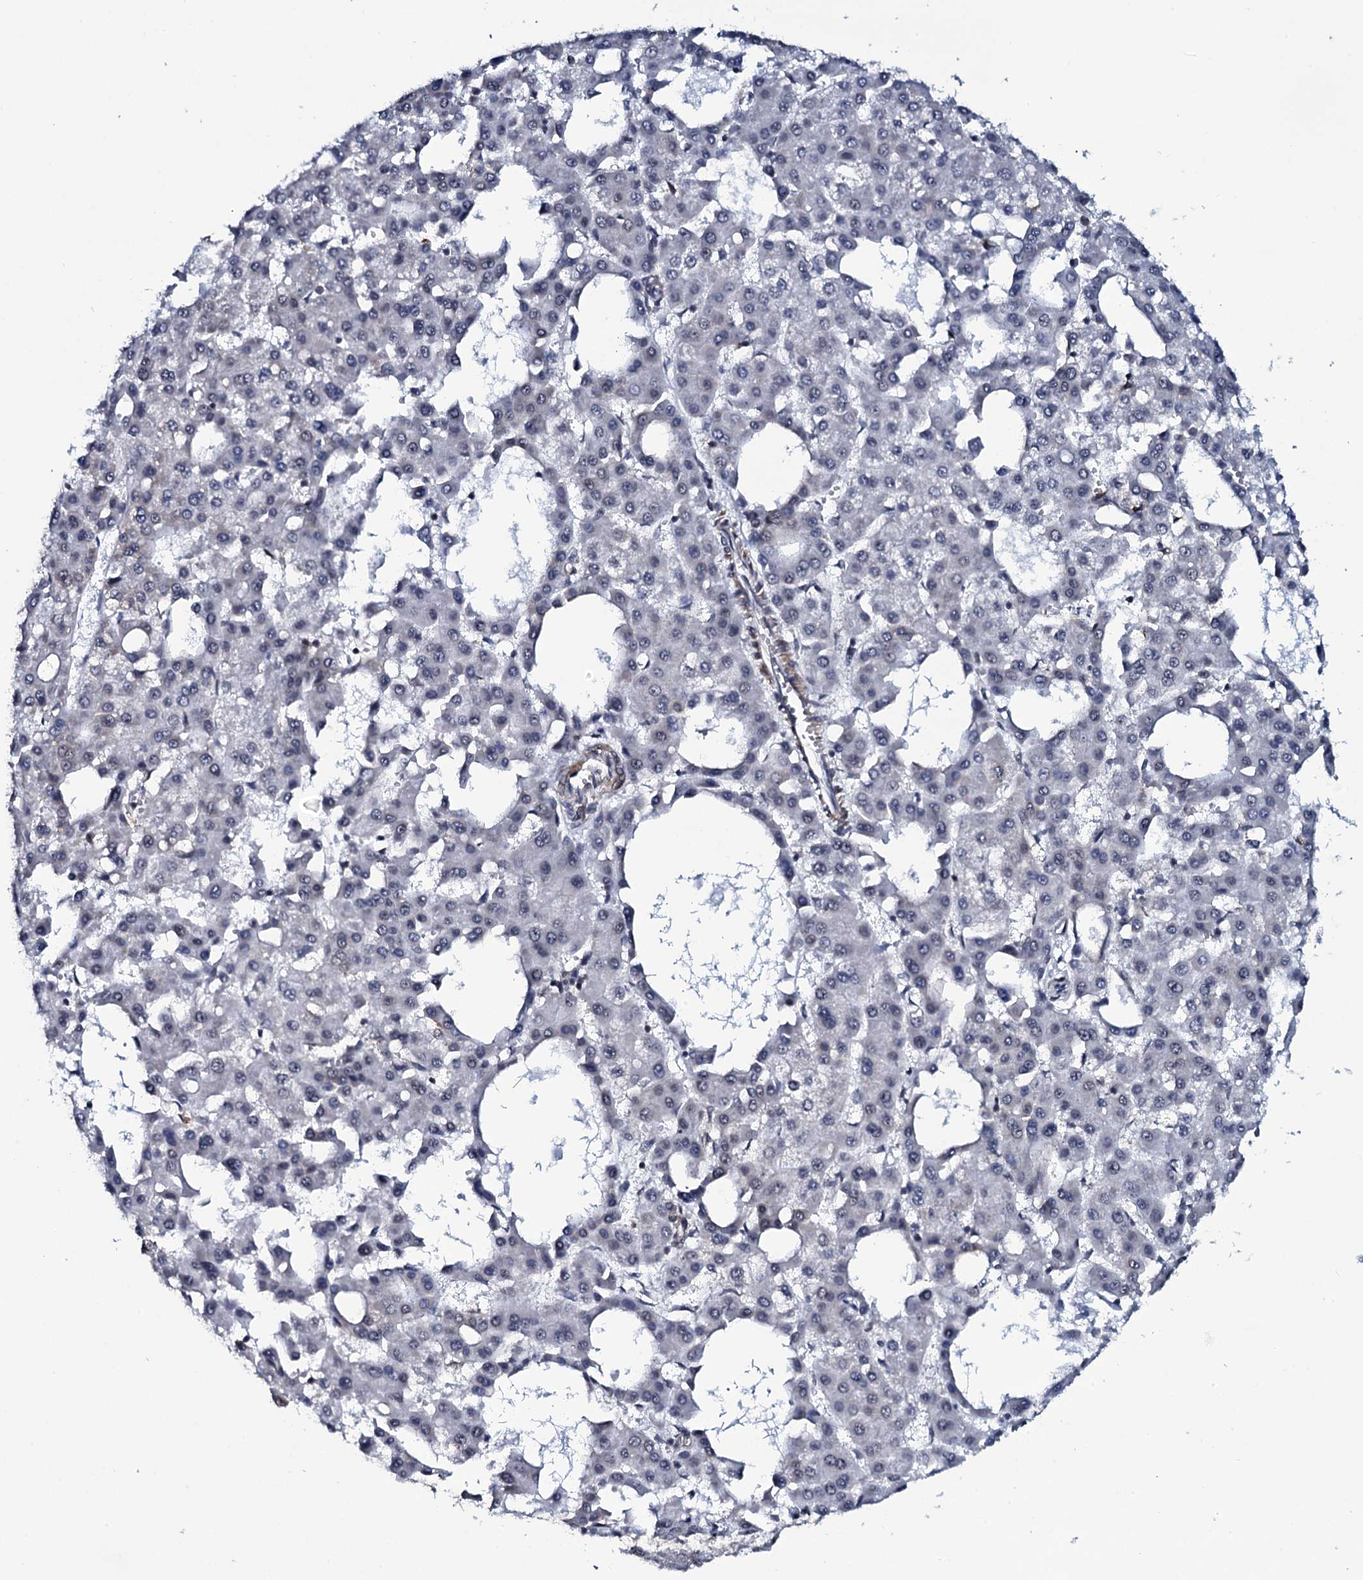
{"staining": {"intensity": "negative", "quantity": "none", "location": "none"}, "tissue": "liver cancer", "cell_type": "Tumor cells", "image_type": "cancer", "snomed": [{"axis": "morphology", "description": "Carcinoma, Hepatocellular, NOS"}, {"axis": "topography", "description": "Liver"}], "caption": "High magnification brightfield microscopy of liver cancer (hepatocellular carcinoma) stained with DAB (brown) and counterstained with hematoxylin (blue): tumor cells show no significant staining. (Stains: DAB immunohistochemistry with hematoxylin counter stain, Microscopy: brightfield microscopy at high magnification).", "gene": "CWC15", "patient": {"sex": "male", "age": 47}}